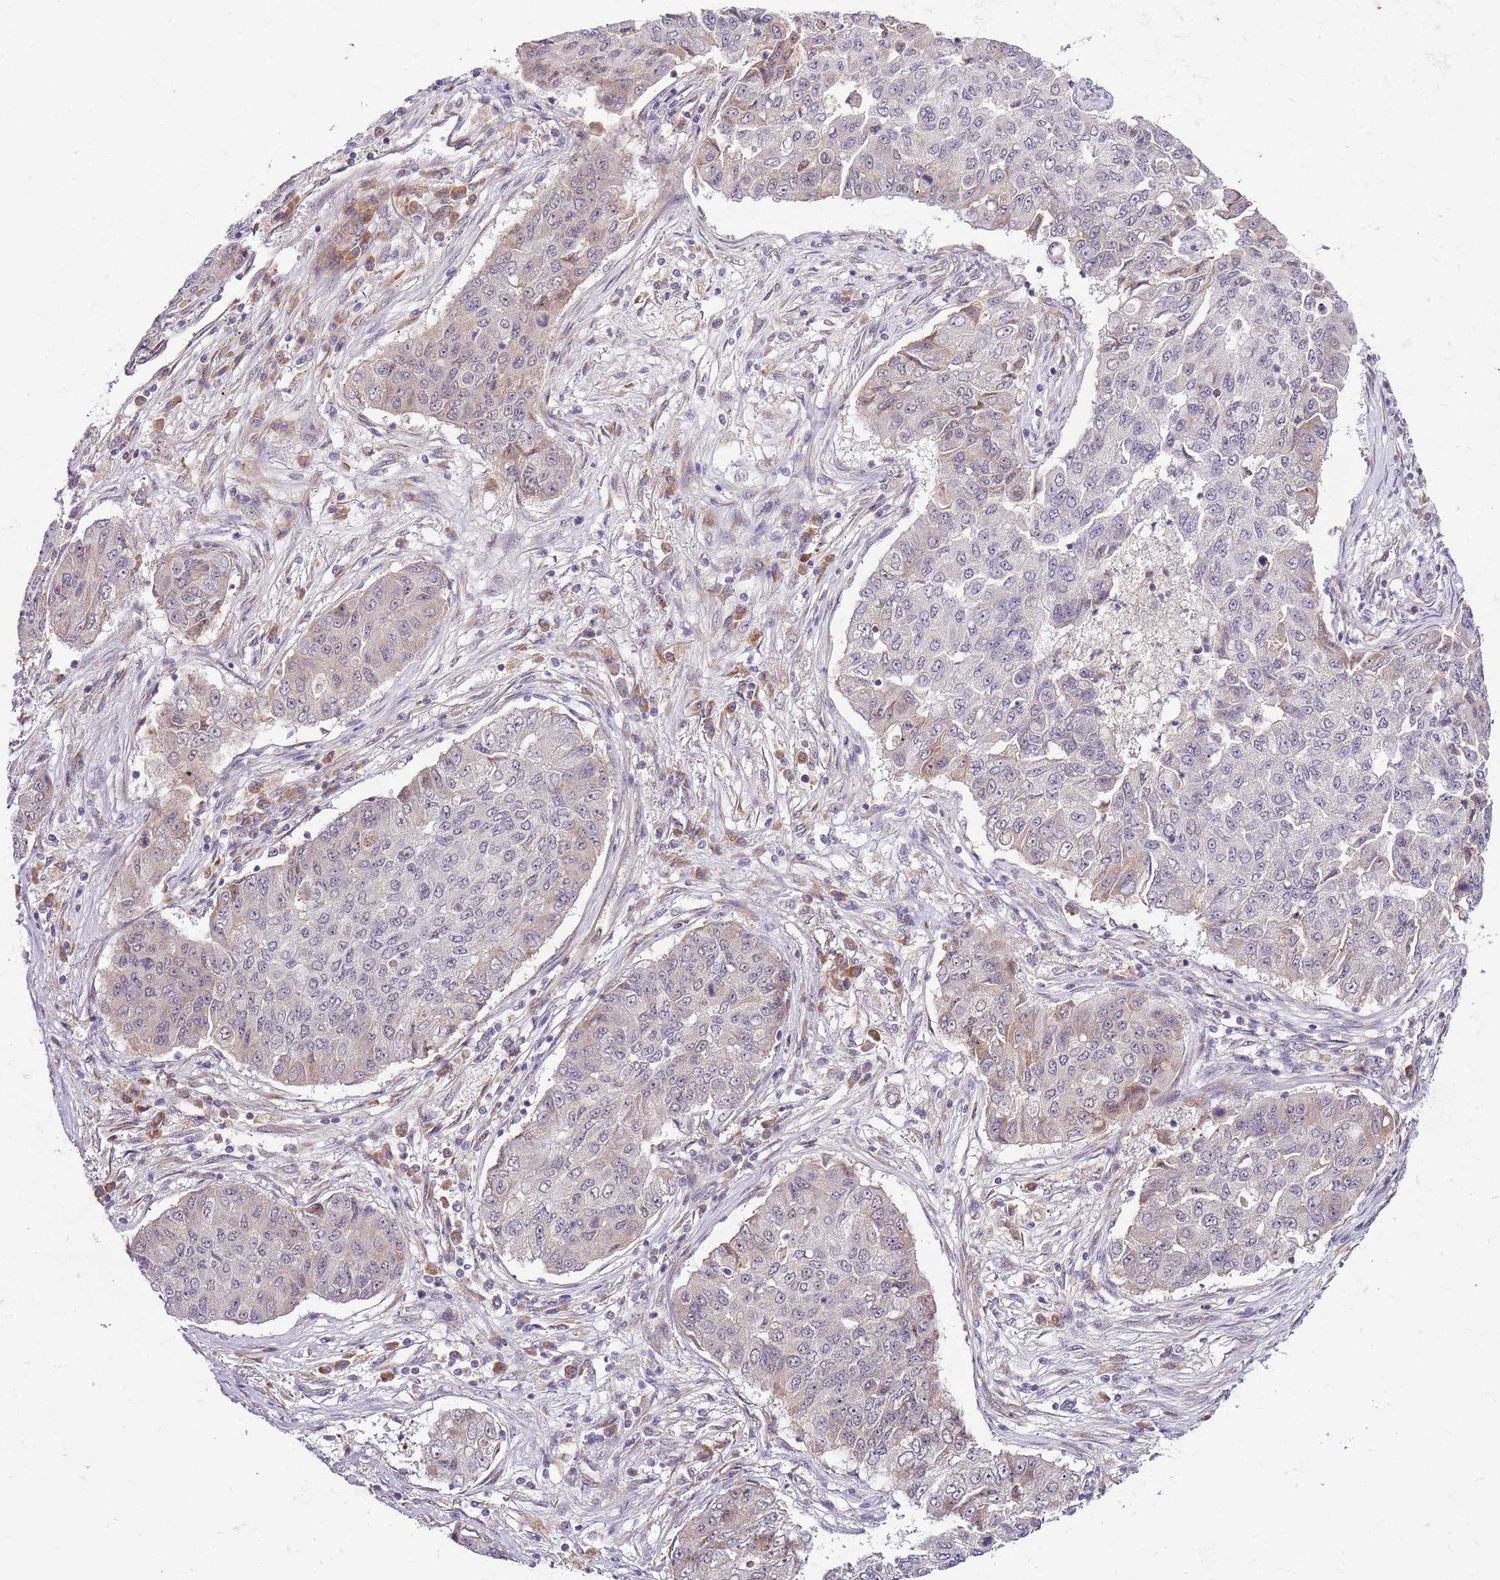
{"staining": {"intensity": "weak", "quantity": "<25%", "location": "cytoplasmic/membranous"}, "tissue": "lung cancer", "cell_type": "Tumor cells", "image_type": "cancer", "snomed": [{"axis": "morphology", "description": "Squamous cell carcinoma, NOS"}, {"axis": "topography", "description": "Lung"}], "caption": "IHC histopathology image of human squamous cell carcinoma (lung) stained for a protein (brown), which demonstrates no staining in tumor cells.", "gene": "FBXL22", "patient": {"sex": "male", "age": 74}}